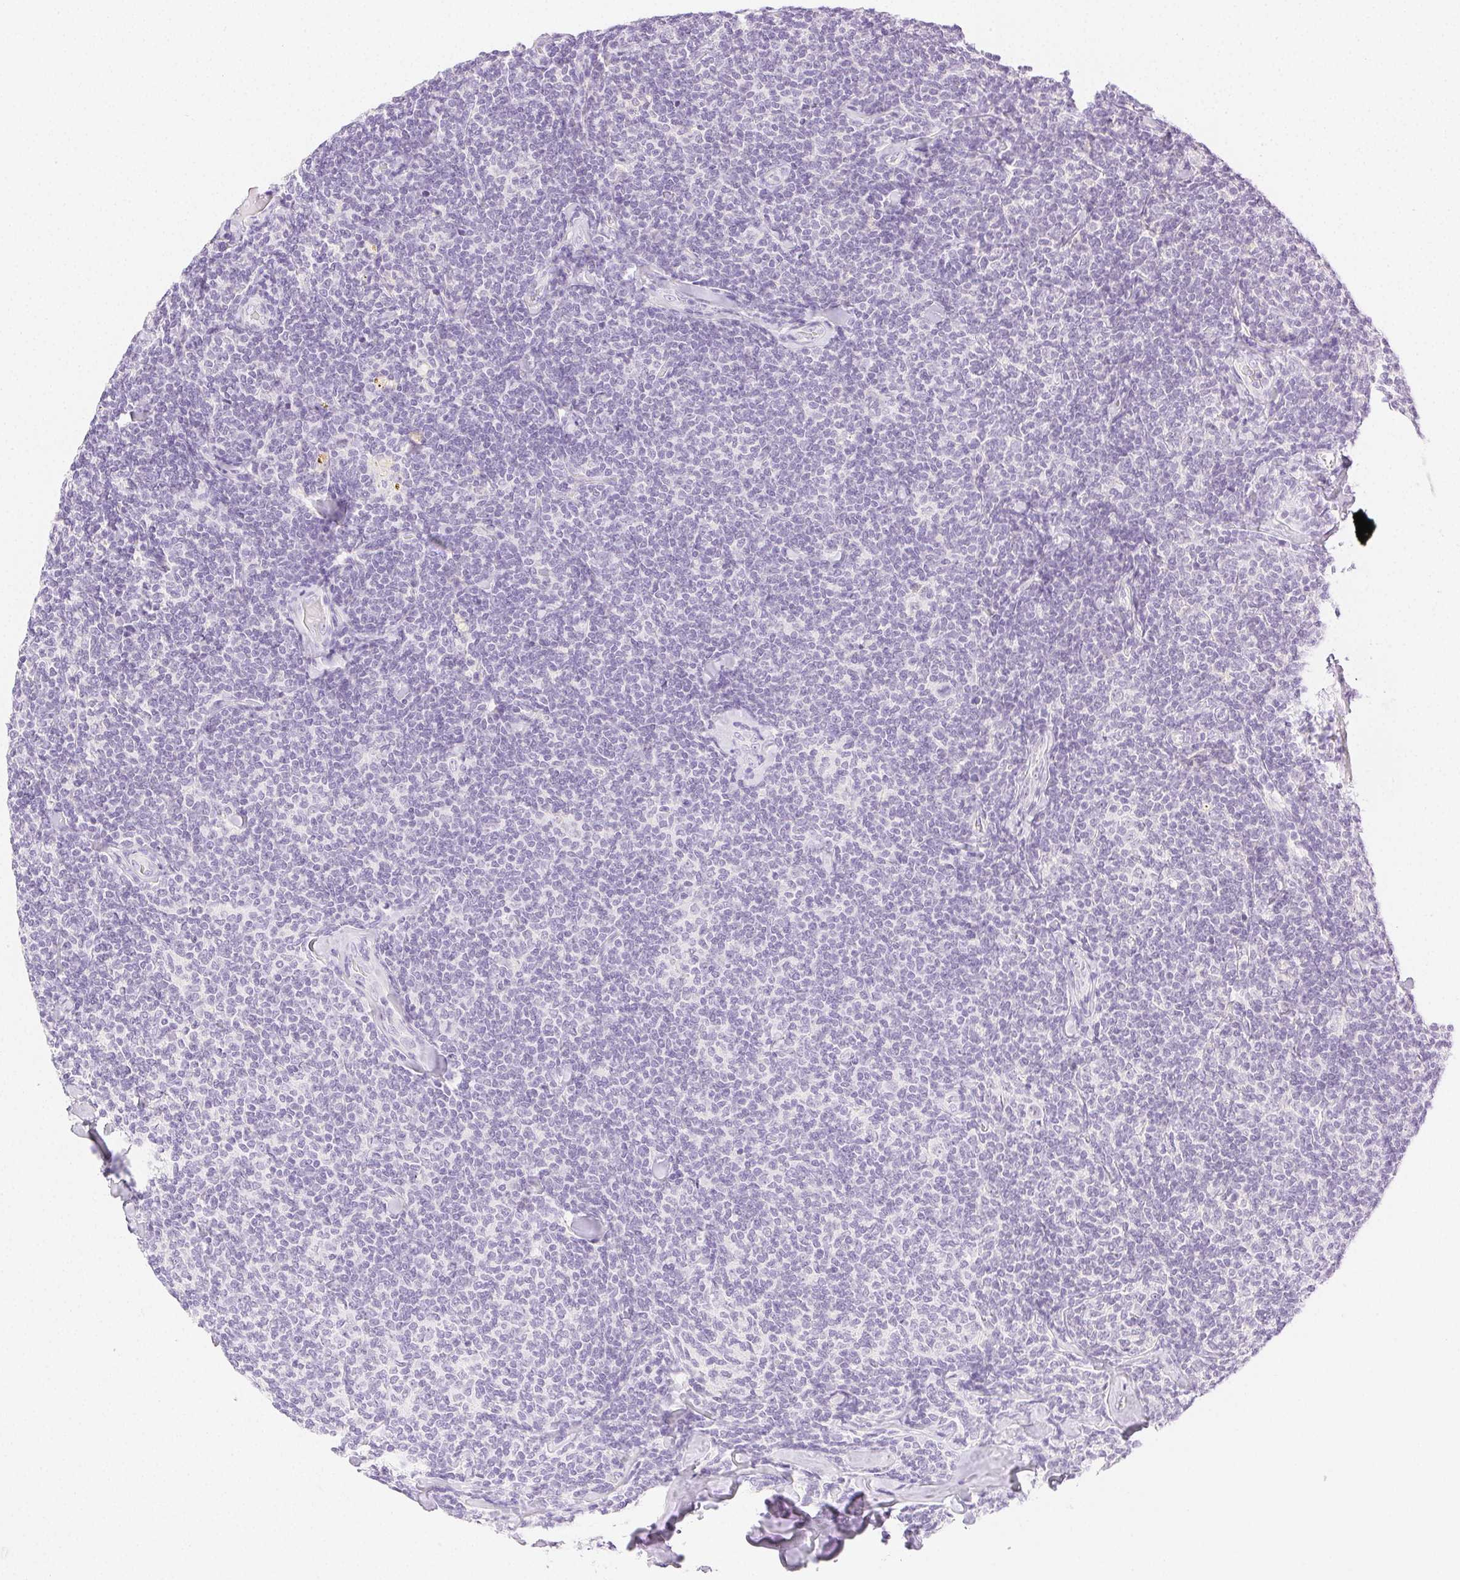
{"staining": {"intensity": "negative", "quantity": "none", "location": "none"}, "tissue": "lymphoma", "cell_type": "Tumor cells", "image_type": "cancer", "snomed": [{"axis": "morphology", "description": "Malignant lymphoma, non-Hodgkin's type, Low grade"}, {"axis": "topography", "description": "Lymph node"}], "caption": "Malignant lymphoma, non-Hodgkin's type (low-grade) was stained to show a protein in brown. There is no significant staining in tumor cells.", "gene": "SPACA4", "patient": {"sex": "female", "age": 56}}